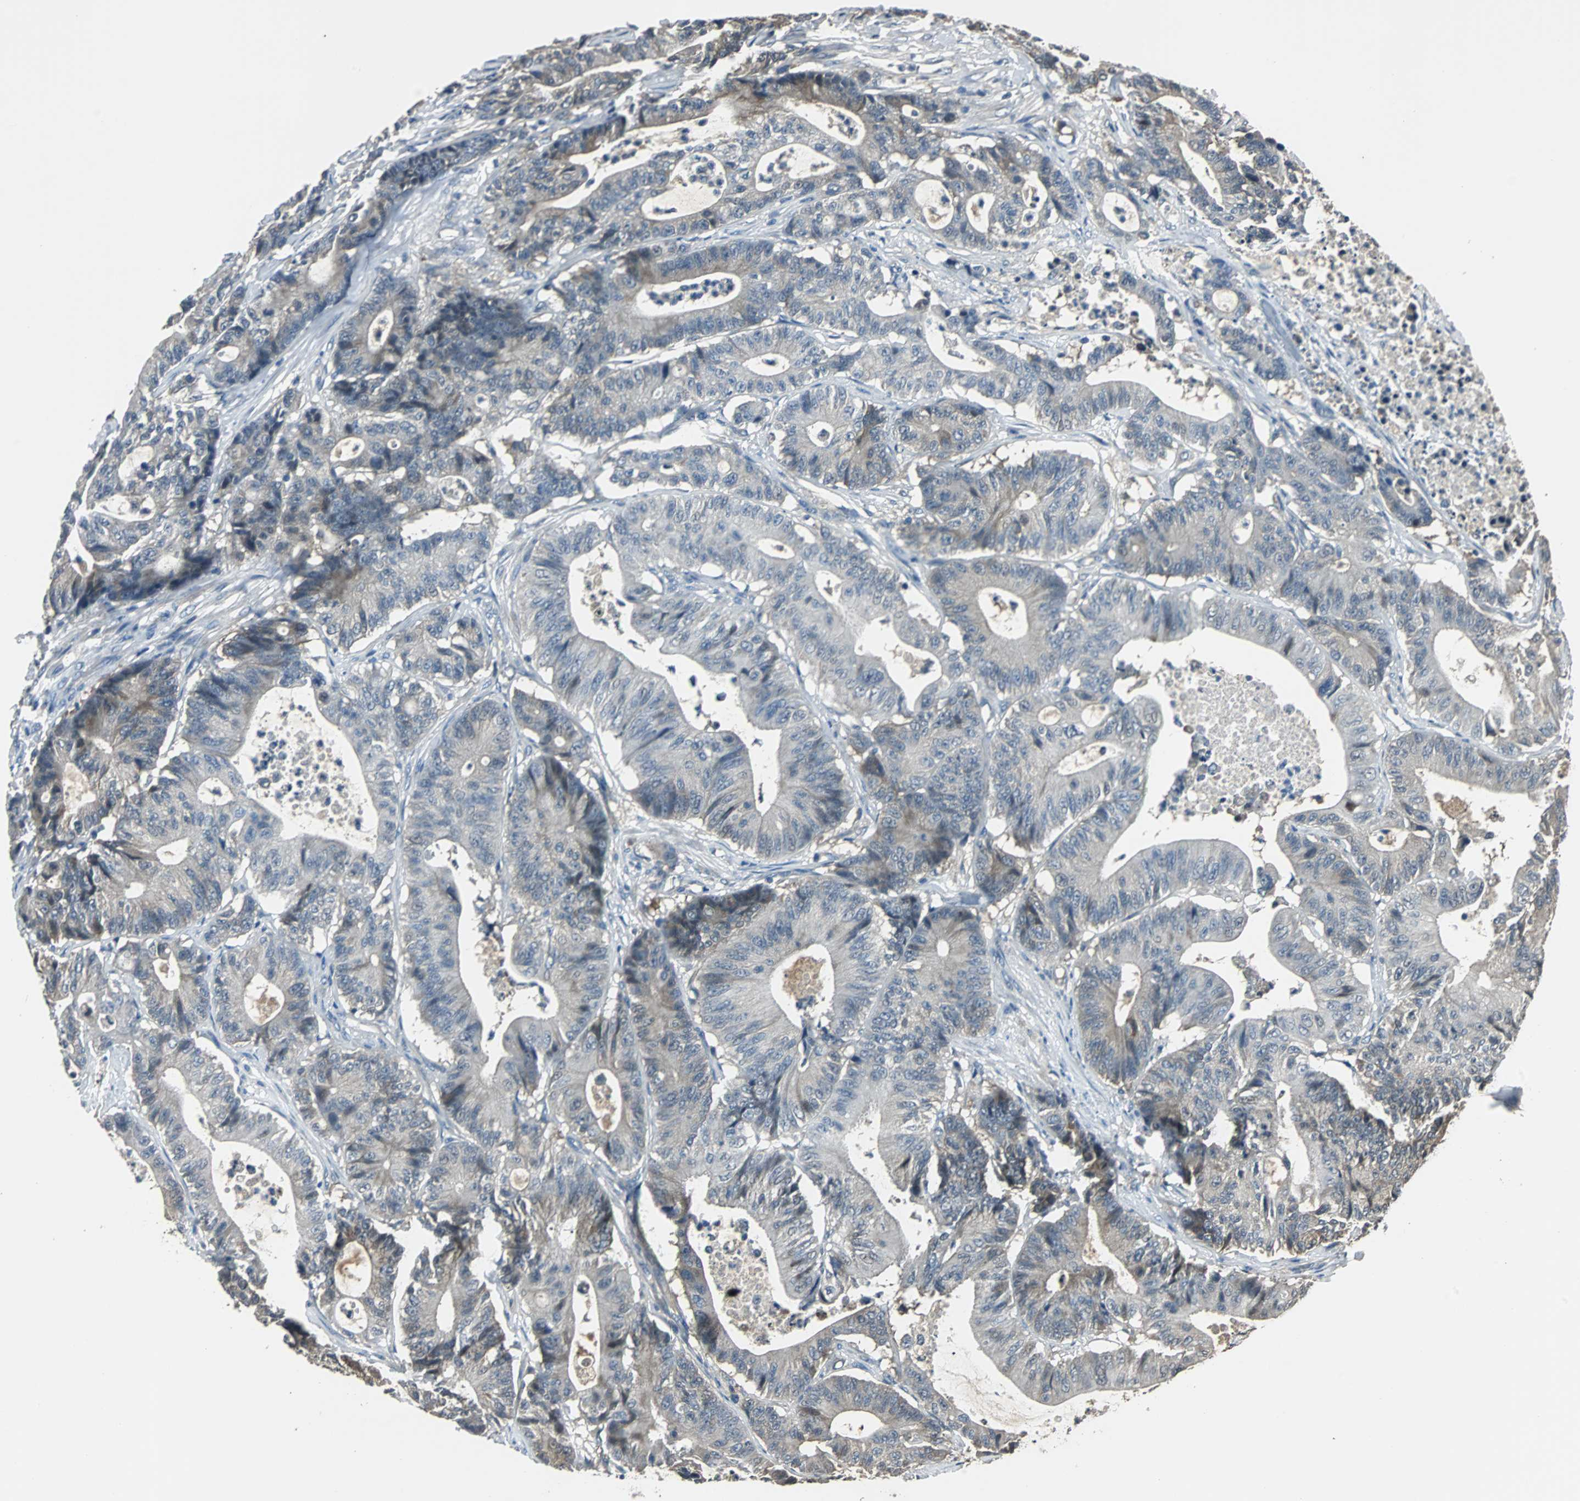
{"staining": {"intensity": "moderate", "quantity": "<25%", "location": "cytoplasmic/membranous"}, "tissue": "colorectal cancer", "cell_type": "Tumor cells", "image_type": "cancer", "snomed": [{"axis": "morphology", "description": "Adenocarcinoma, NOS"}, {"axis": "topography", "description": "Colon"}], "caption": "The immunohistochemical stain labels moderate cytoplasmic/membranous positivity in tumor cells of colorectal cancer (adenocarcinoma) tissue.", "gene": "ABHD2", "patient": {"sex": "female", "age": 84}}